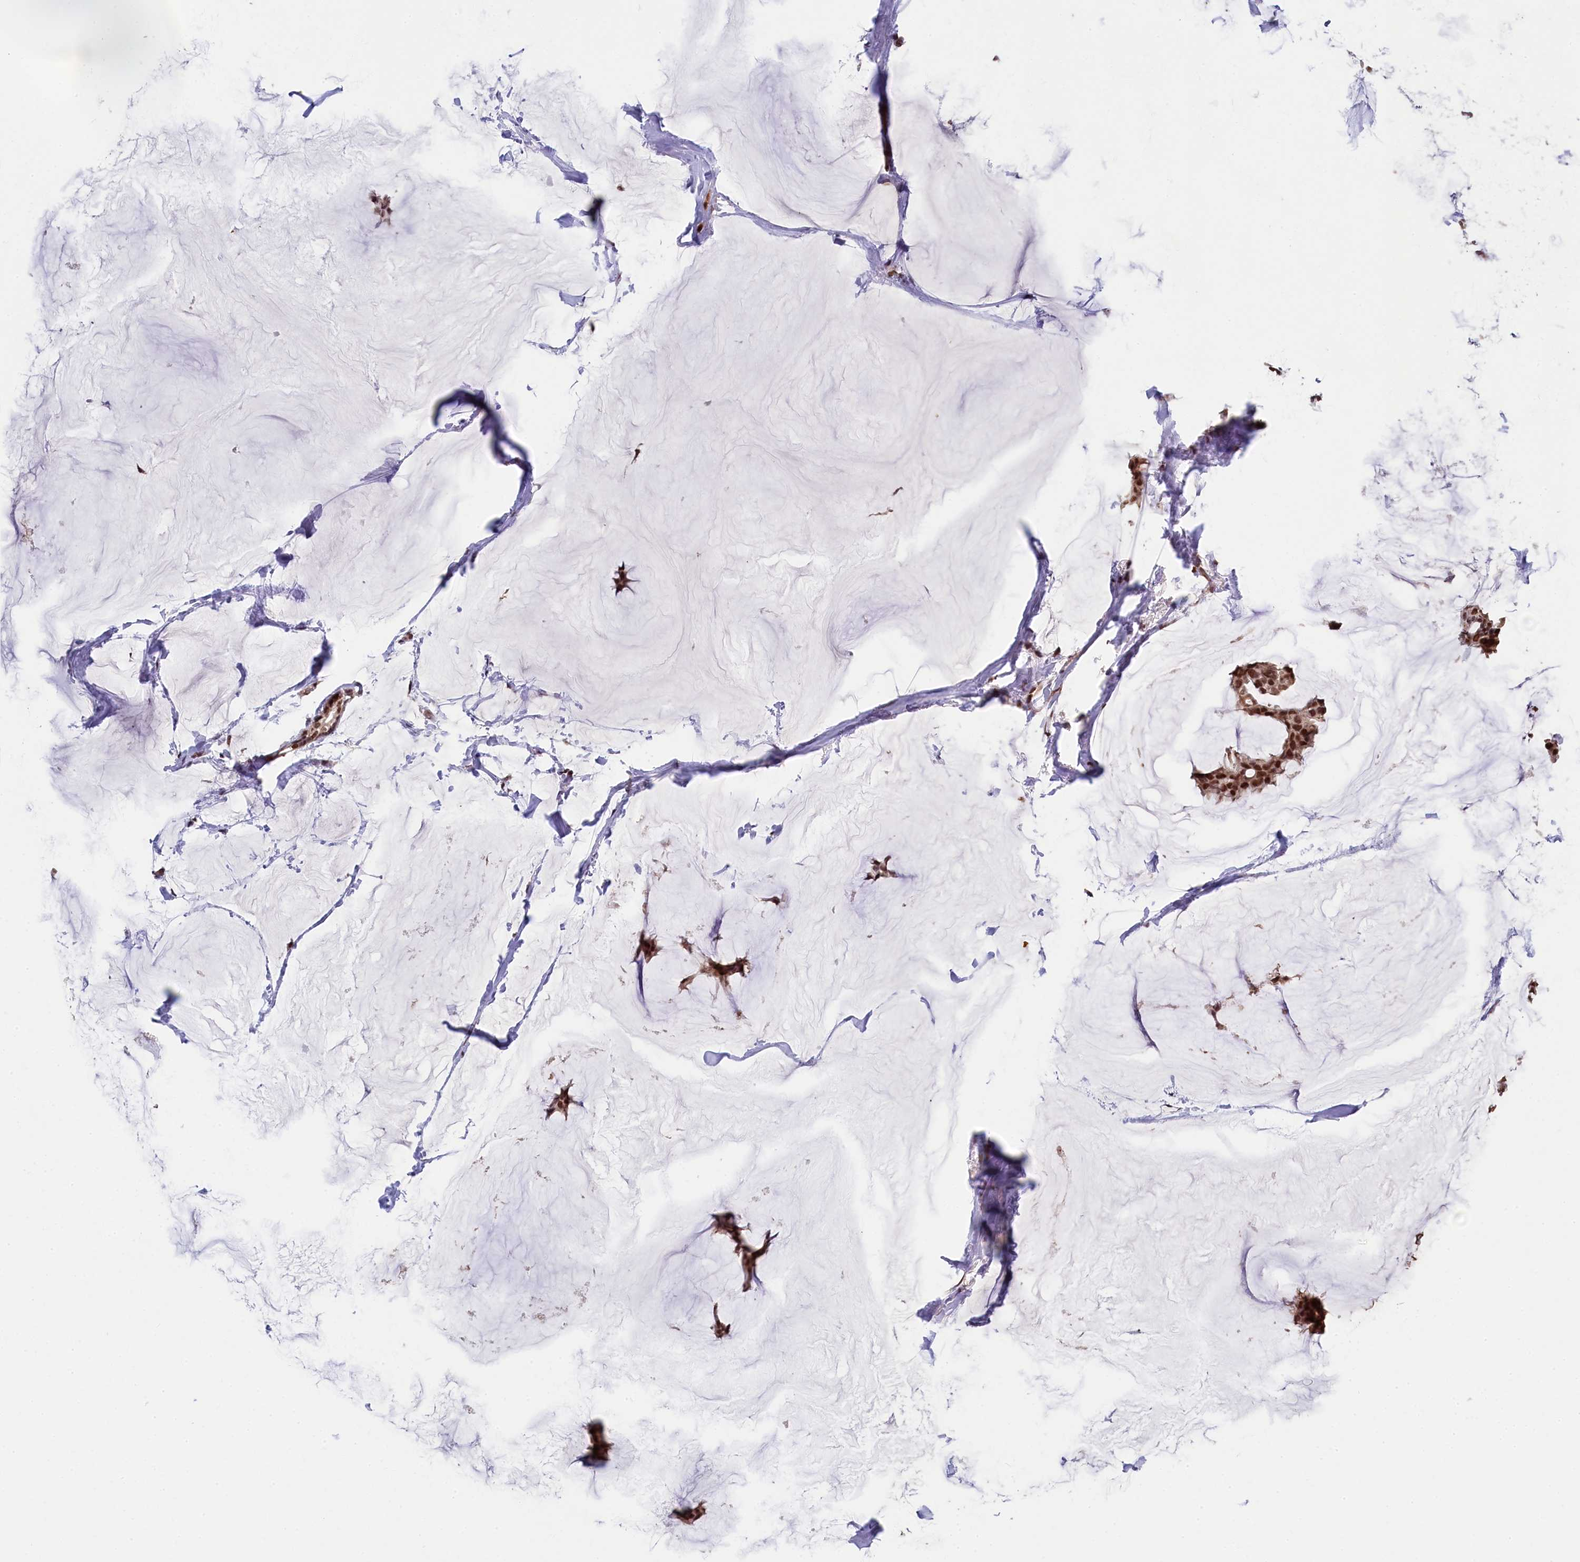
{"staining": {"intensity": "strong", "quantity": ">75%", "location": "nuclear"}, "tissue": "breast cancer", "cell_type": "Tumor cells", "image_type": "cancer", "snomed": [{"axis": "morphology", "description": "Duct carcinoma"}, {"axis": "topography", "description": "Breast"}], "caption": "Immunohistochemical staining of breast cancer (intraductal carcinoma) reveals high levels of strong nuclear protein staining in approximately >75% of tumor cells.", "gene": "ADIG", "patient": {"sex": "female", "age": 93}}